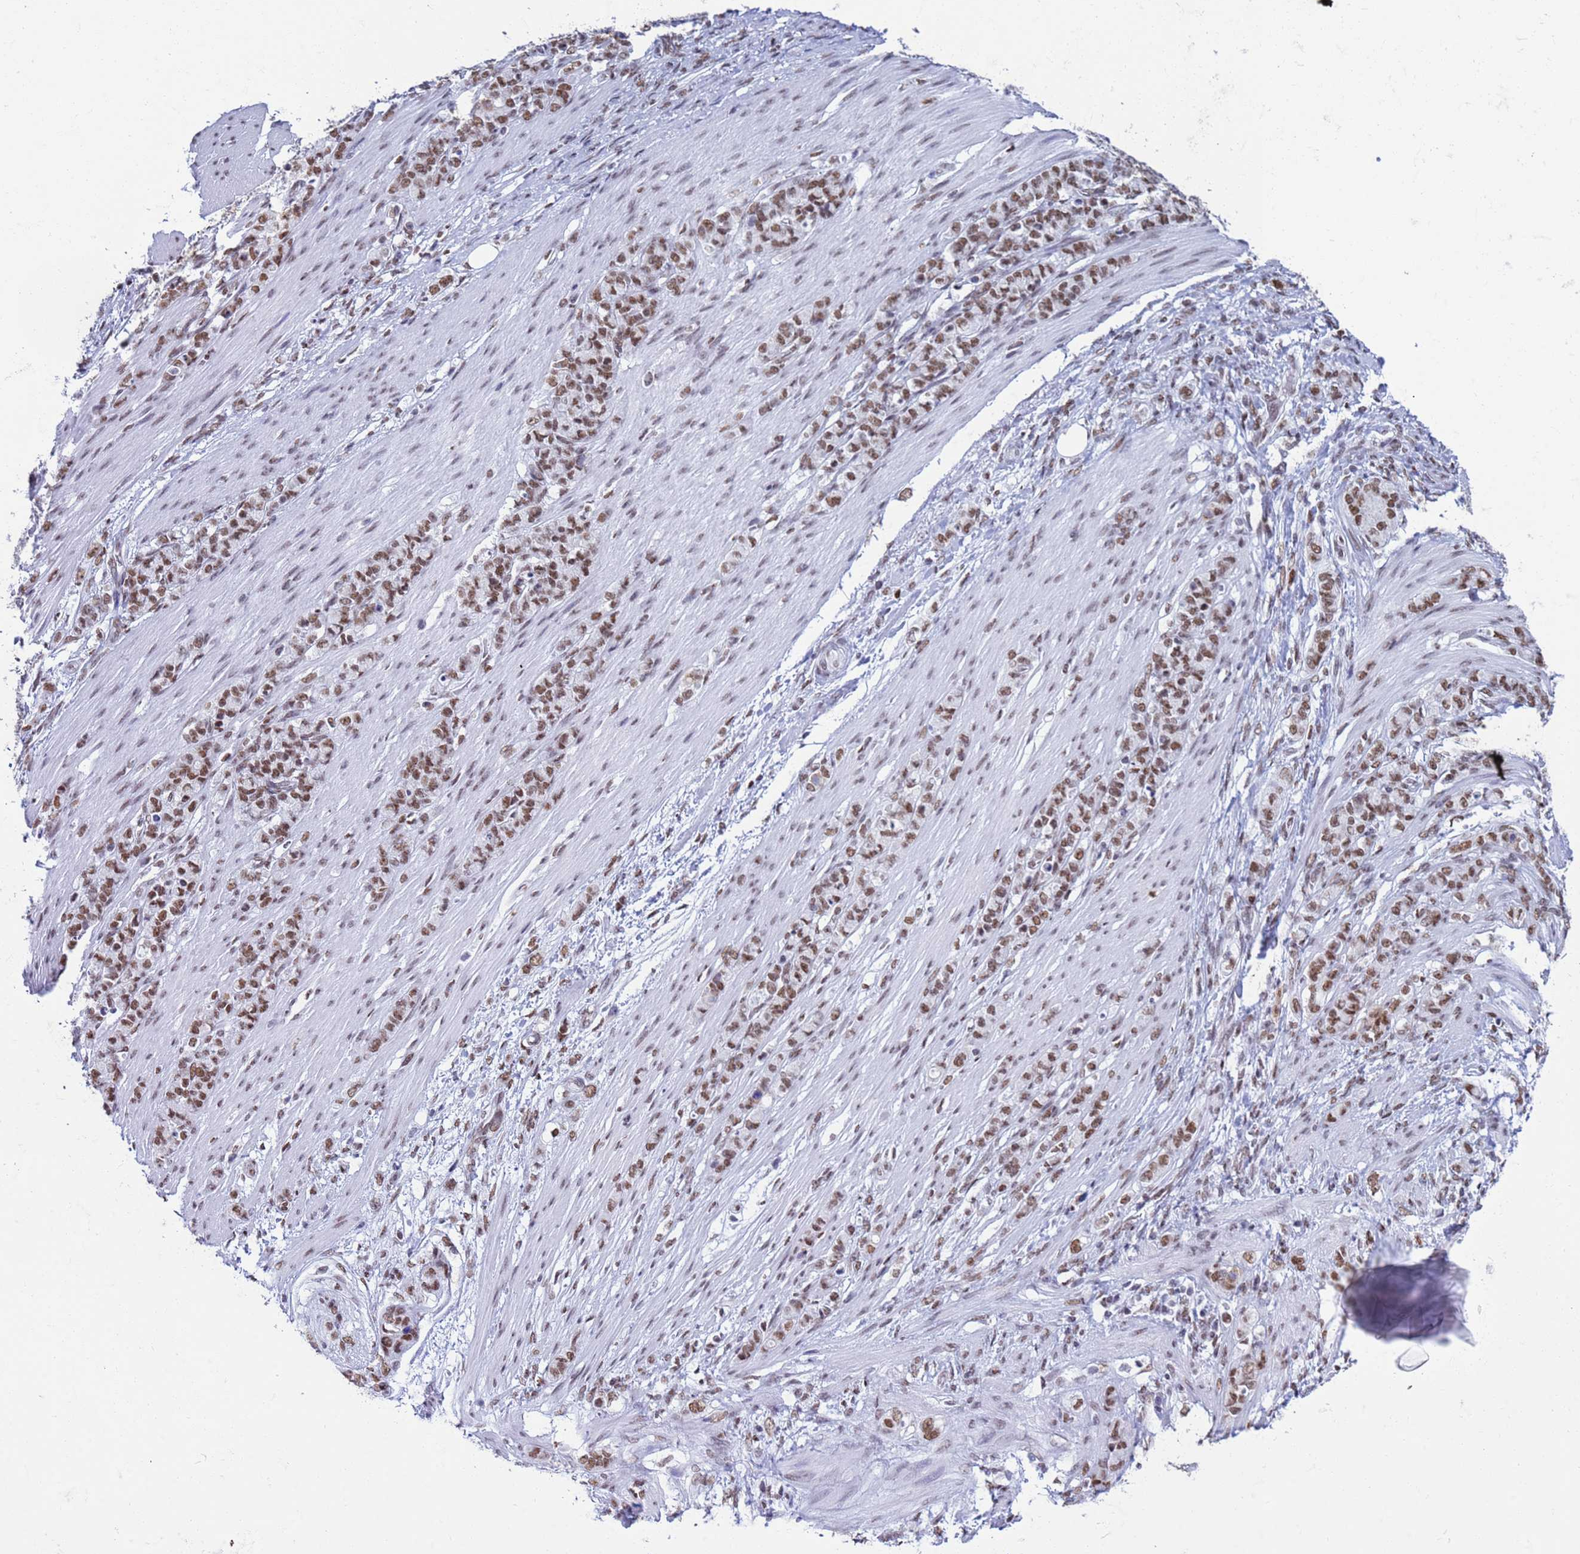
{"staining": {"intensity": "moderate", "quantity": ">75%", "location": "nuclear"}, "tissue": "stomach cancer", "cell_type": "Tumor cells", "image_type": "cancer", "snomed": [{"axis": "morphology", "description": "Adenocarcinoma, NOS"}, {"axis": "topography", "description": "Stomach"}], "caption": "Moderate nuclear protein expression is appreciated in about >75% of tumor cells in stomach adenocarcinoma.", "gene": "FAM170B", "patient": {"sex": "female", "age": 79}}